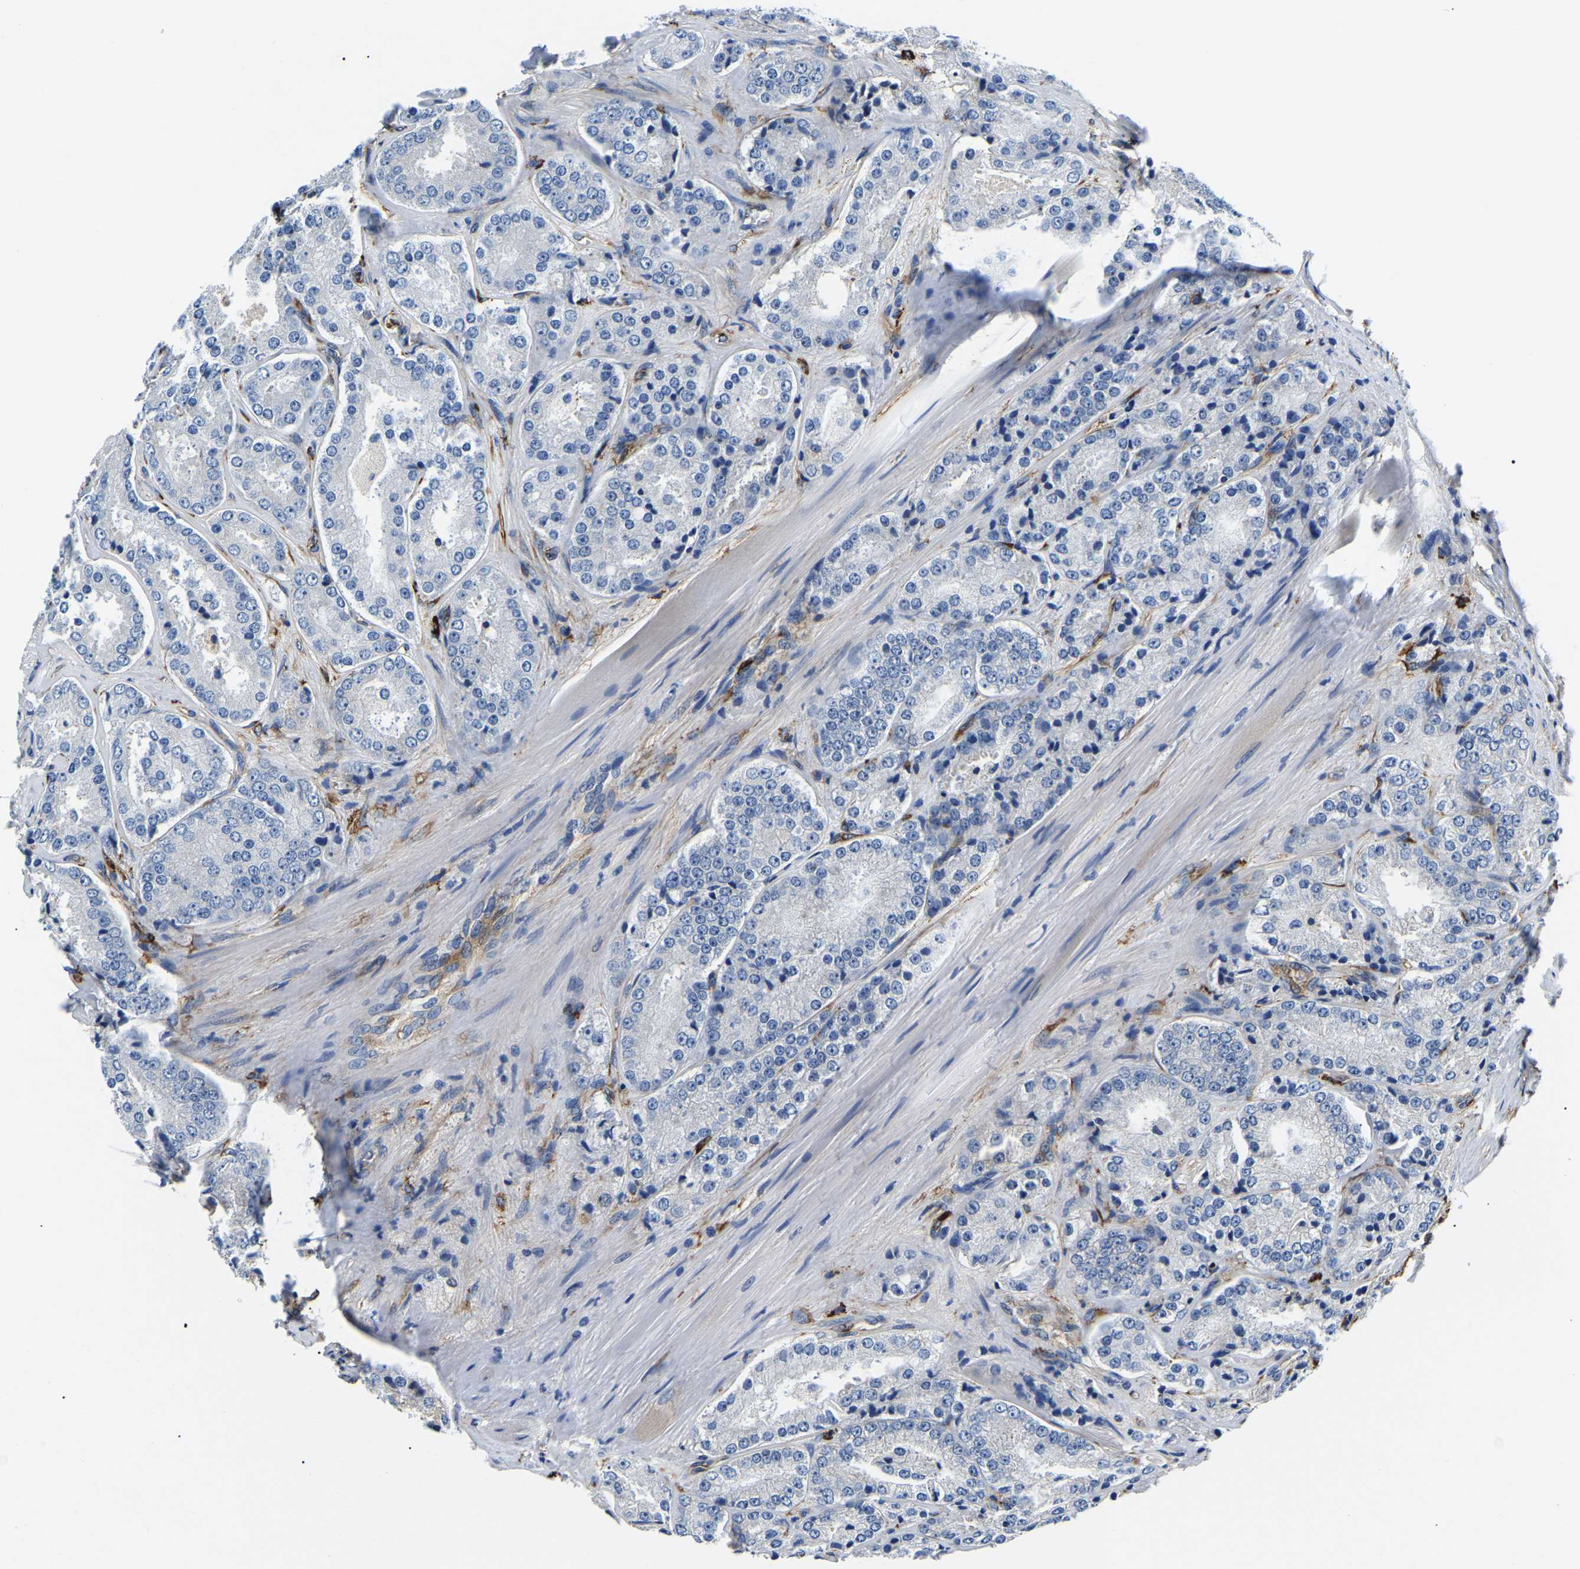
{"staining": {"intensity": "negative", "quantity": "none", "location": "none"}, "tissue": "prostate cancer", "cell_type": "Tumor cells", "image_type": "cancer", "snomed": [{"axis": "morphology", "description": "Adenocarcinoma, High grade"}, {"axis": "topography", "description": "Prostate"}], "caption": "IHC photomicrograph of neoplastic tissue: prostate adenocarcinoma (high-grade) stained with DAB demonstrates no significant protein expression in tumor cells.", "gene": "DUSP8", "patient": {"sex": "male", "age": 65}}